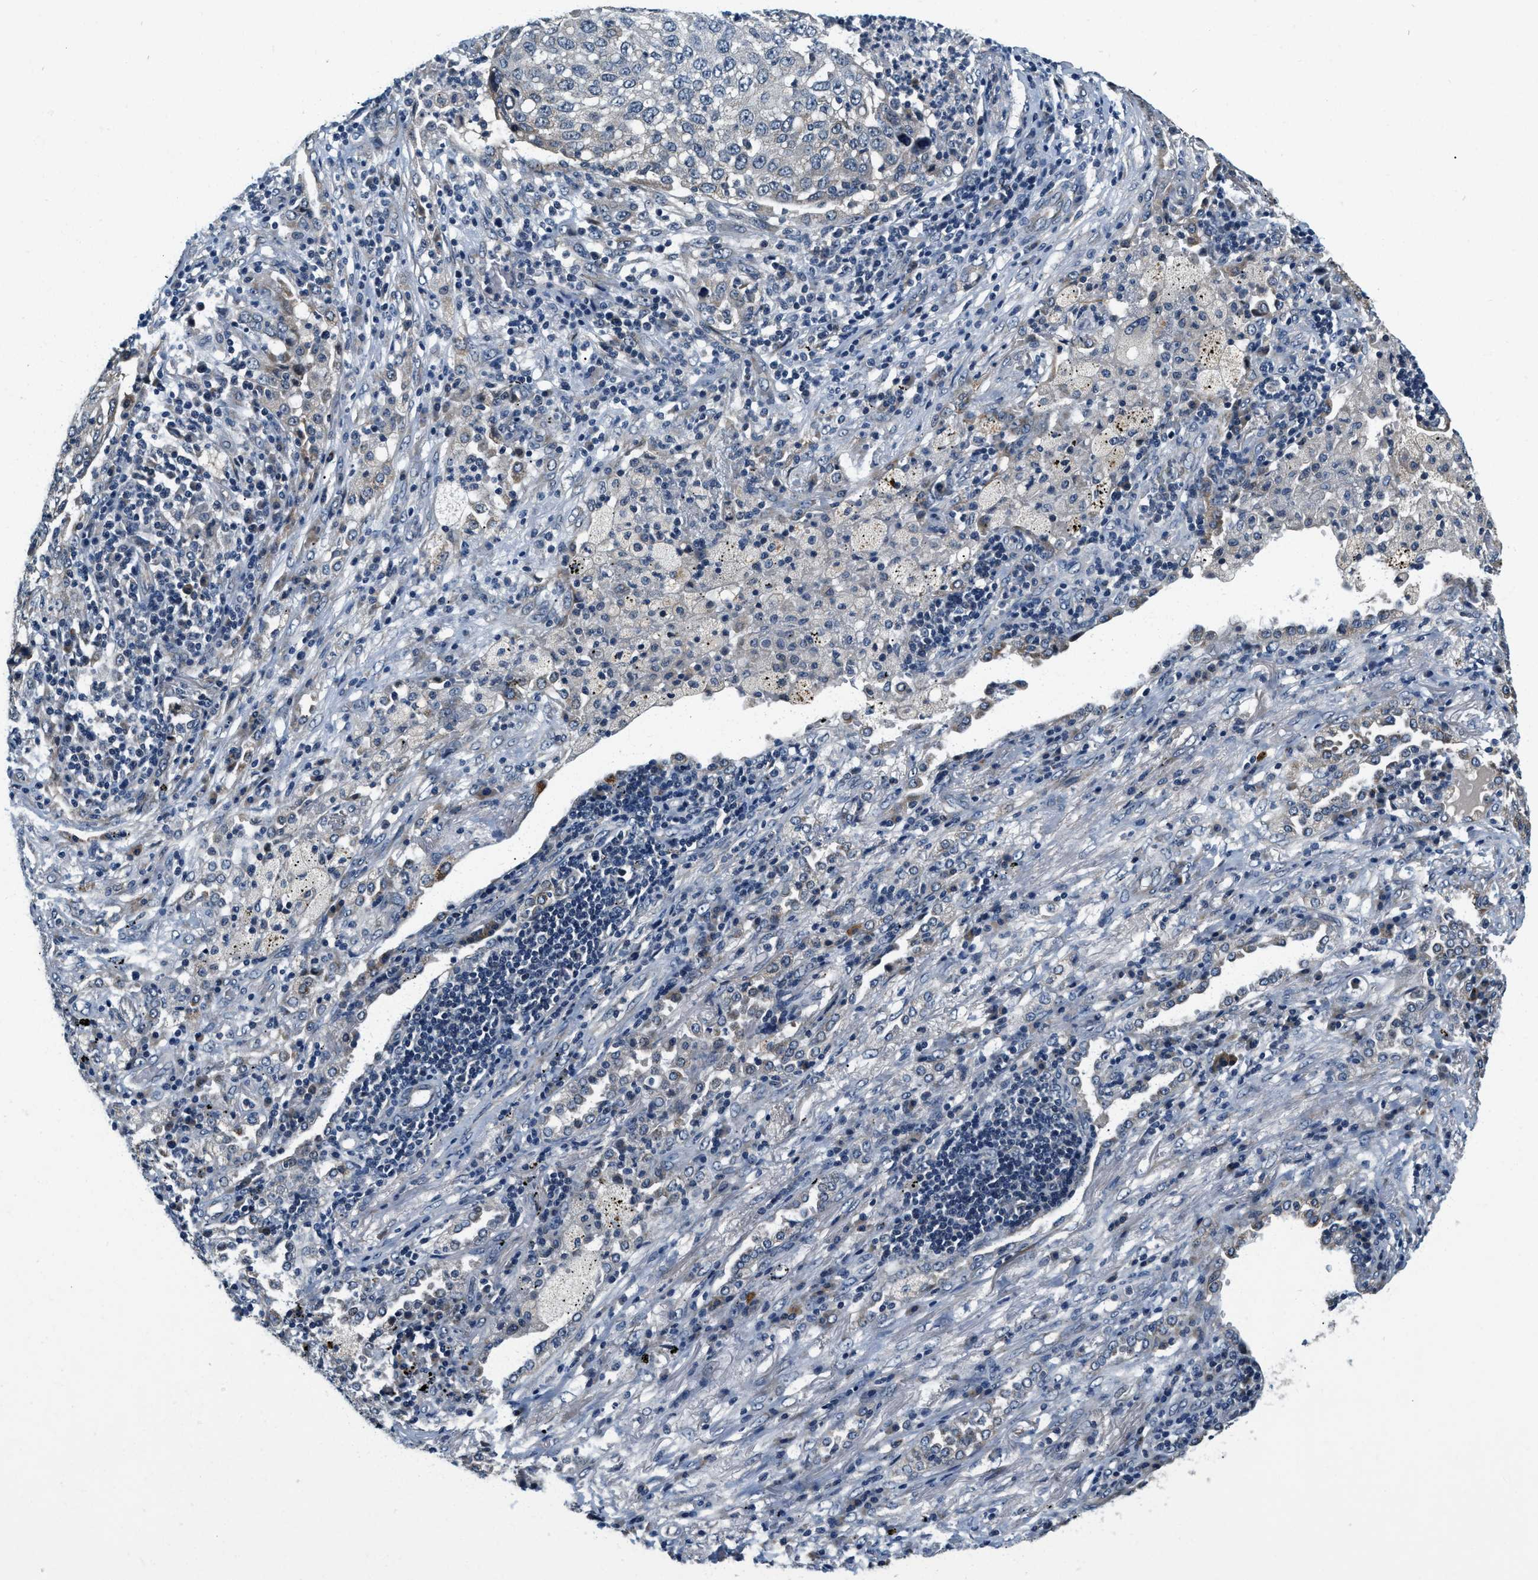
{"staining": {"intensity": "negative", "quantity": "none", "location": "none"}, "tissue": "lung cancer", "cell_type": "Tumor cells", "image_type": "cancer", "snomed": [{"axis": "morphology", "description": "Squamous cell carcinoma, NOS"}, {"axis": "topography", "description": "Lung"}], "caption": "Immunohistochemistry of squamous cell carcinoma (lung) exhibits no positivity in tumor cells.", "gene": "YAE1", "patient": {"sex": "female", "age": 63}}